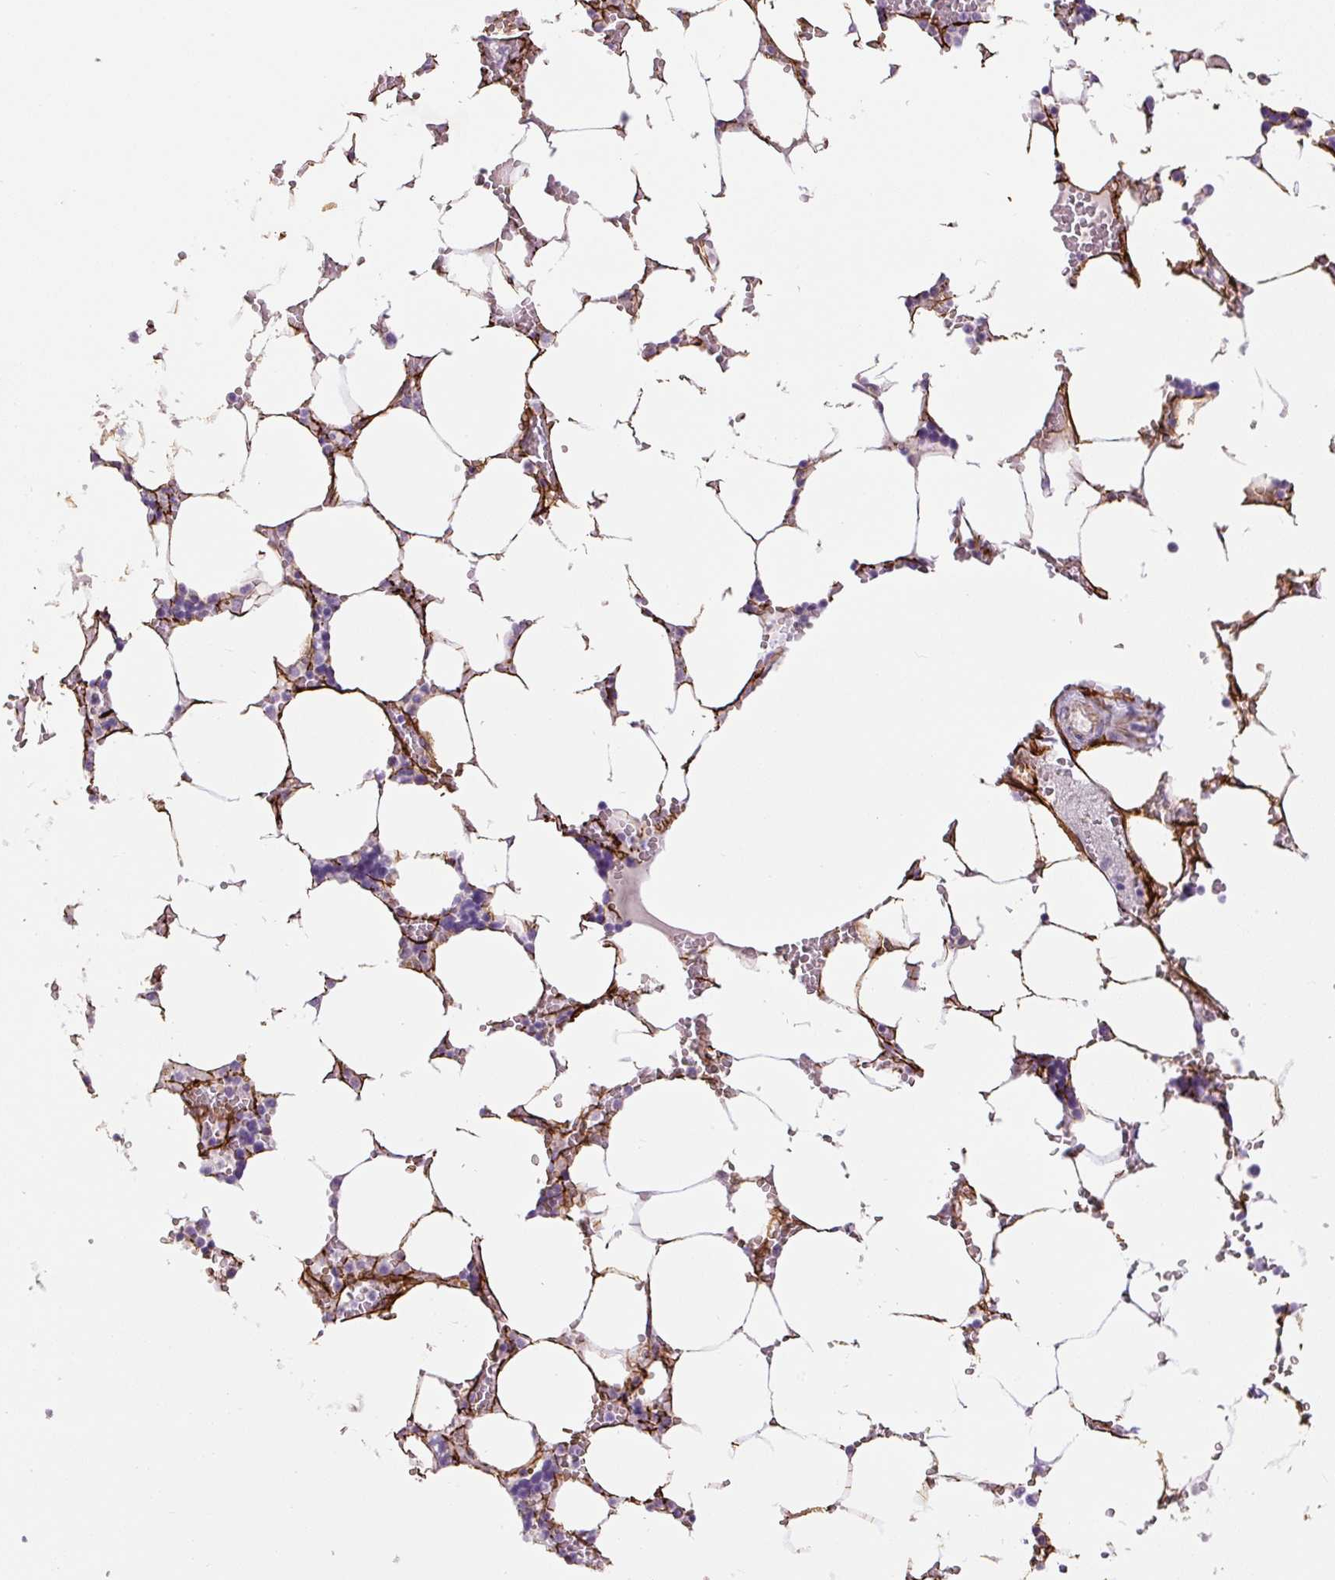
{"staining": {"intensity": "negative", "quantity": "none", "location": "none"}, "tissue": "bone marrow", "cell_type": "Hematopoietic cells", "image_type": "normal", "snomed": [{"axis": "morphology", "description": "Normal tissue, NOS"}, {"axis": "topography", "description": "Bone marrow"}], "caption": "Immunohistochemical staining of benign human bone marrow demonstrates no significant staining in hematopoietic cells.", "gene": "FBN1", "patient": {"sex": "male", "age": 64}}